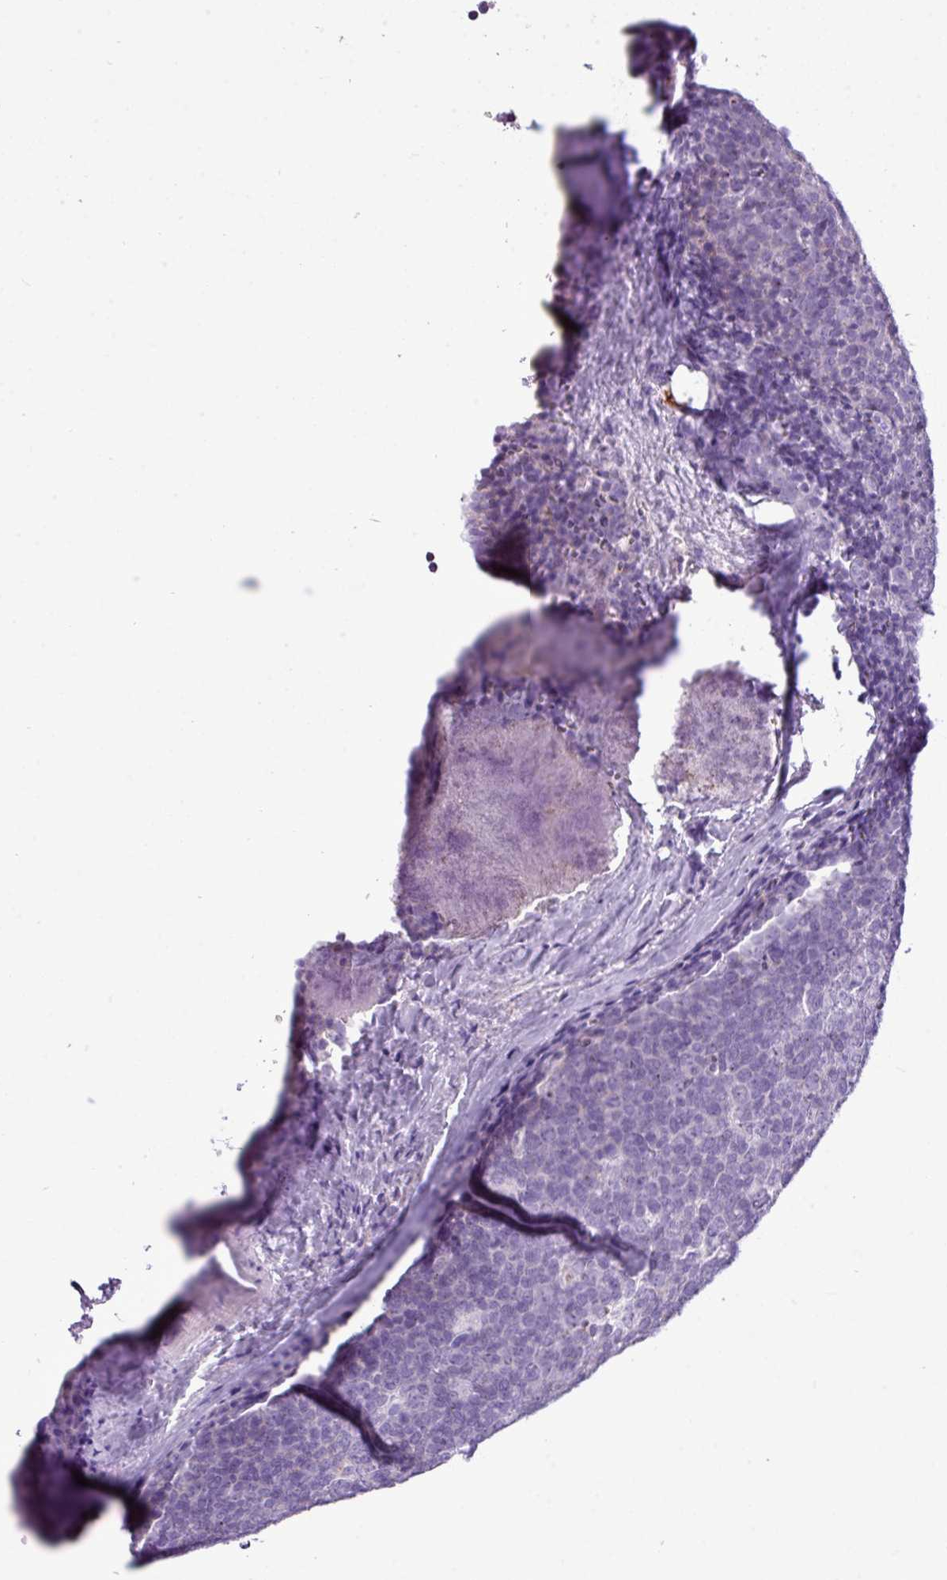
{"staining": {"intensity": "negative", "quantity": "none", "location": "none"}, "tissue": "tonsil", "cell_type": "Germinal center cells", "image_type": "normal", "snomed": [{"axis": "morphology", "description": "Normal tissue, NOS"}, {"axis": "topography", "description": "Tonsil"}], "caption": "This histopathology image is of normal tonsil stained with immunohistochemistry (IHC) to label a protein in brown with the nuclei are counter-stained blue. There is no expression in germinal center cells. The staining was performed using DAB to visualize the protein expression in brown, while the nuclei were stained in blue with hematoxylin (Magnification: 20x).", "gene": "RBMXL2", "patient": {"sex": "male", "age": 27}}